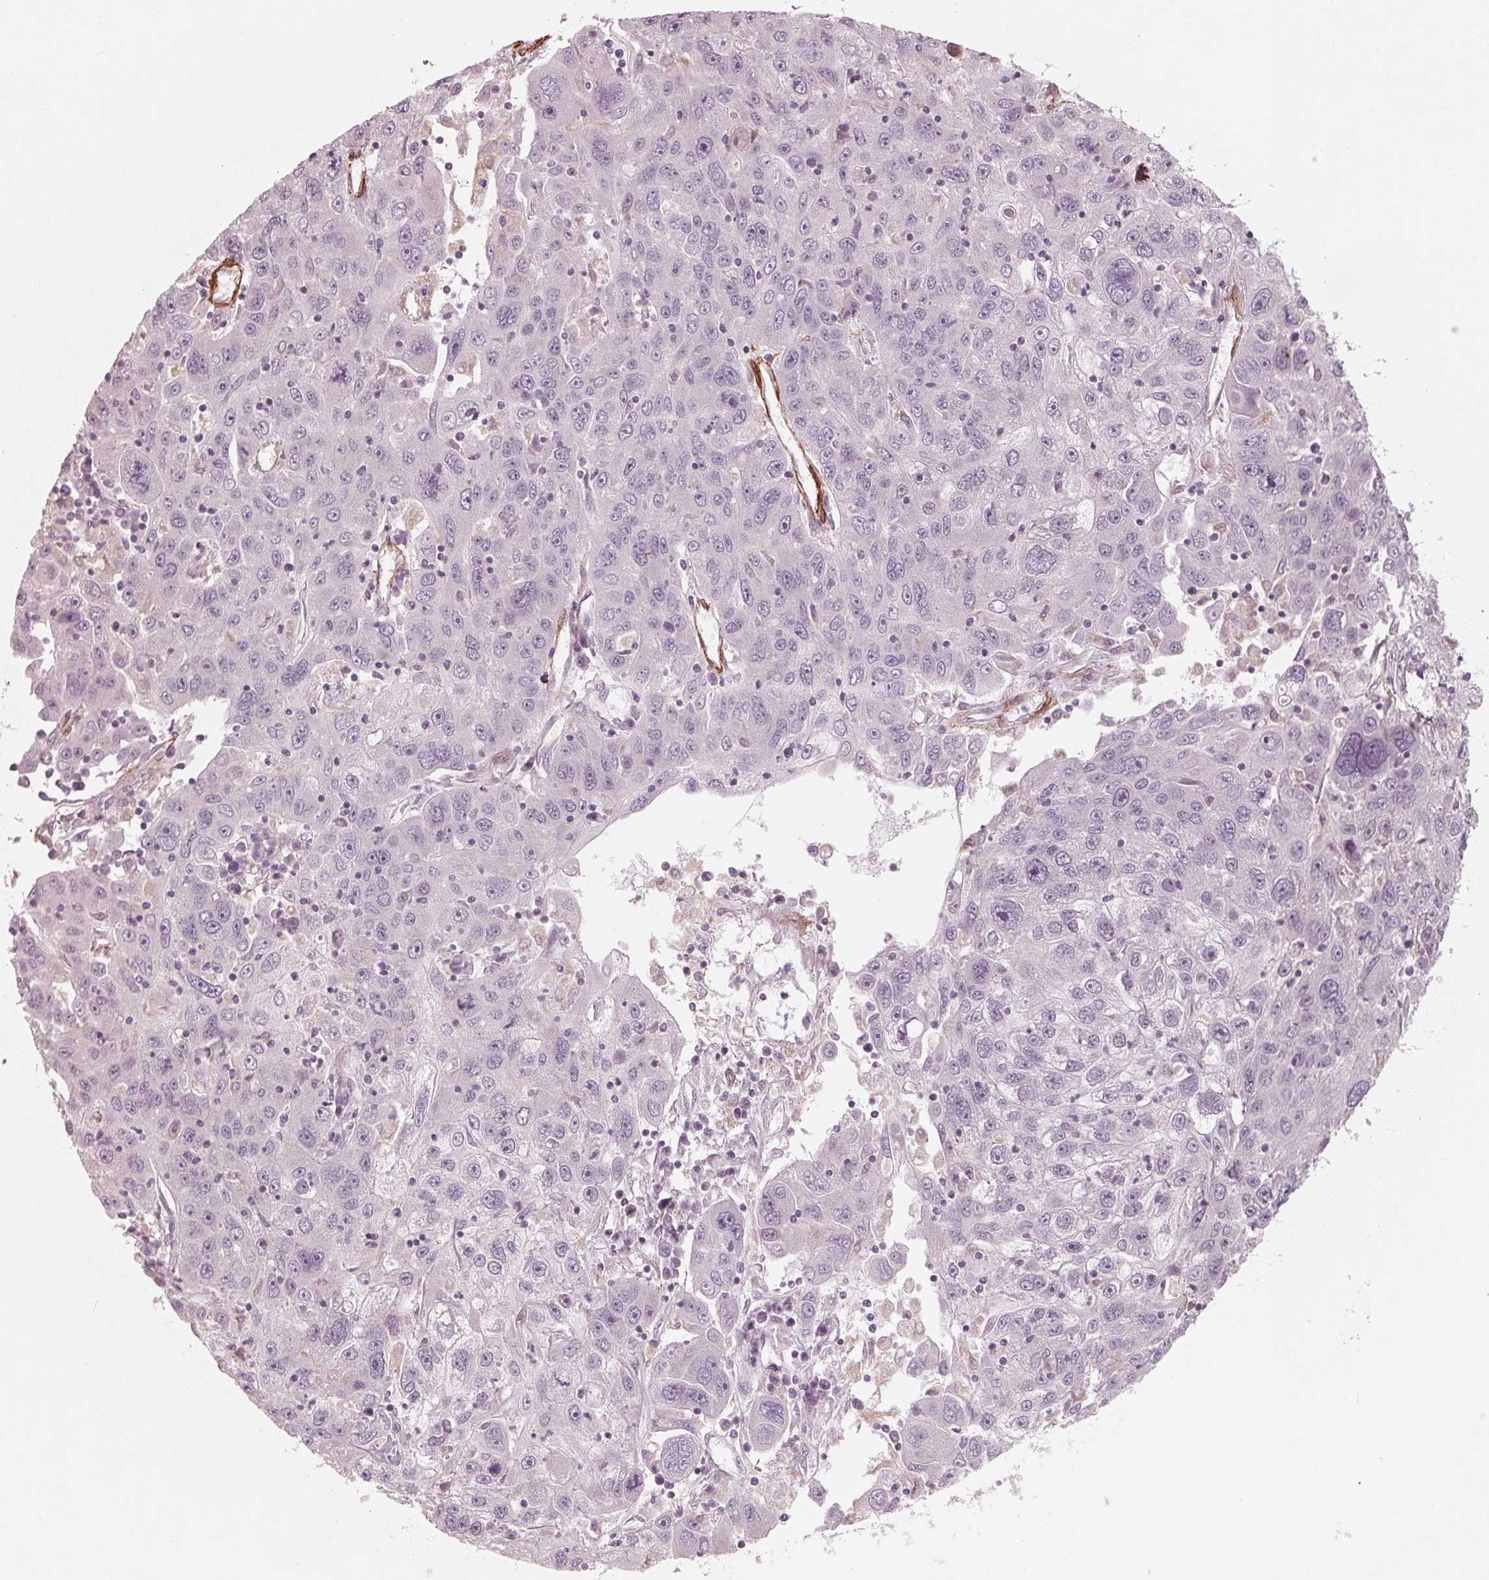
{"staining": {"intensity": "negative", "quantity": "none", "location": "none"}, "tissue": "stomach cancer", "cell_type": "Tumor cells", "image_type": "cancer", "snomed": [{"axis": "morphology", "description": "Adenocarcinoma, NOS"}, {"axis": "topography", "description": "Stomach"}], "caption": "Immunohistochemistry image of neoplastic tissue: human adenocarcinoma (stomach) stained with DAB (3,3'-diaminobenzidine) exhibits no significant protein expression in tumor cells. (DAB IHC with hematoxylin counter stain).", "gene": "MIER3", "patient": {"sex": "male", "age": 56}}